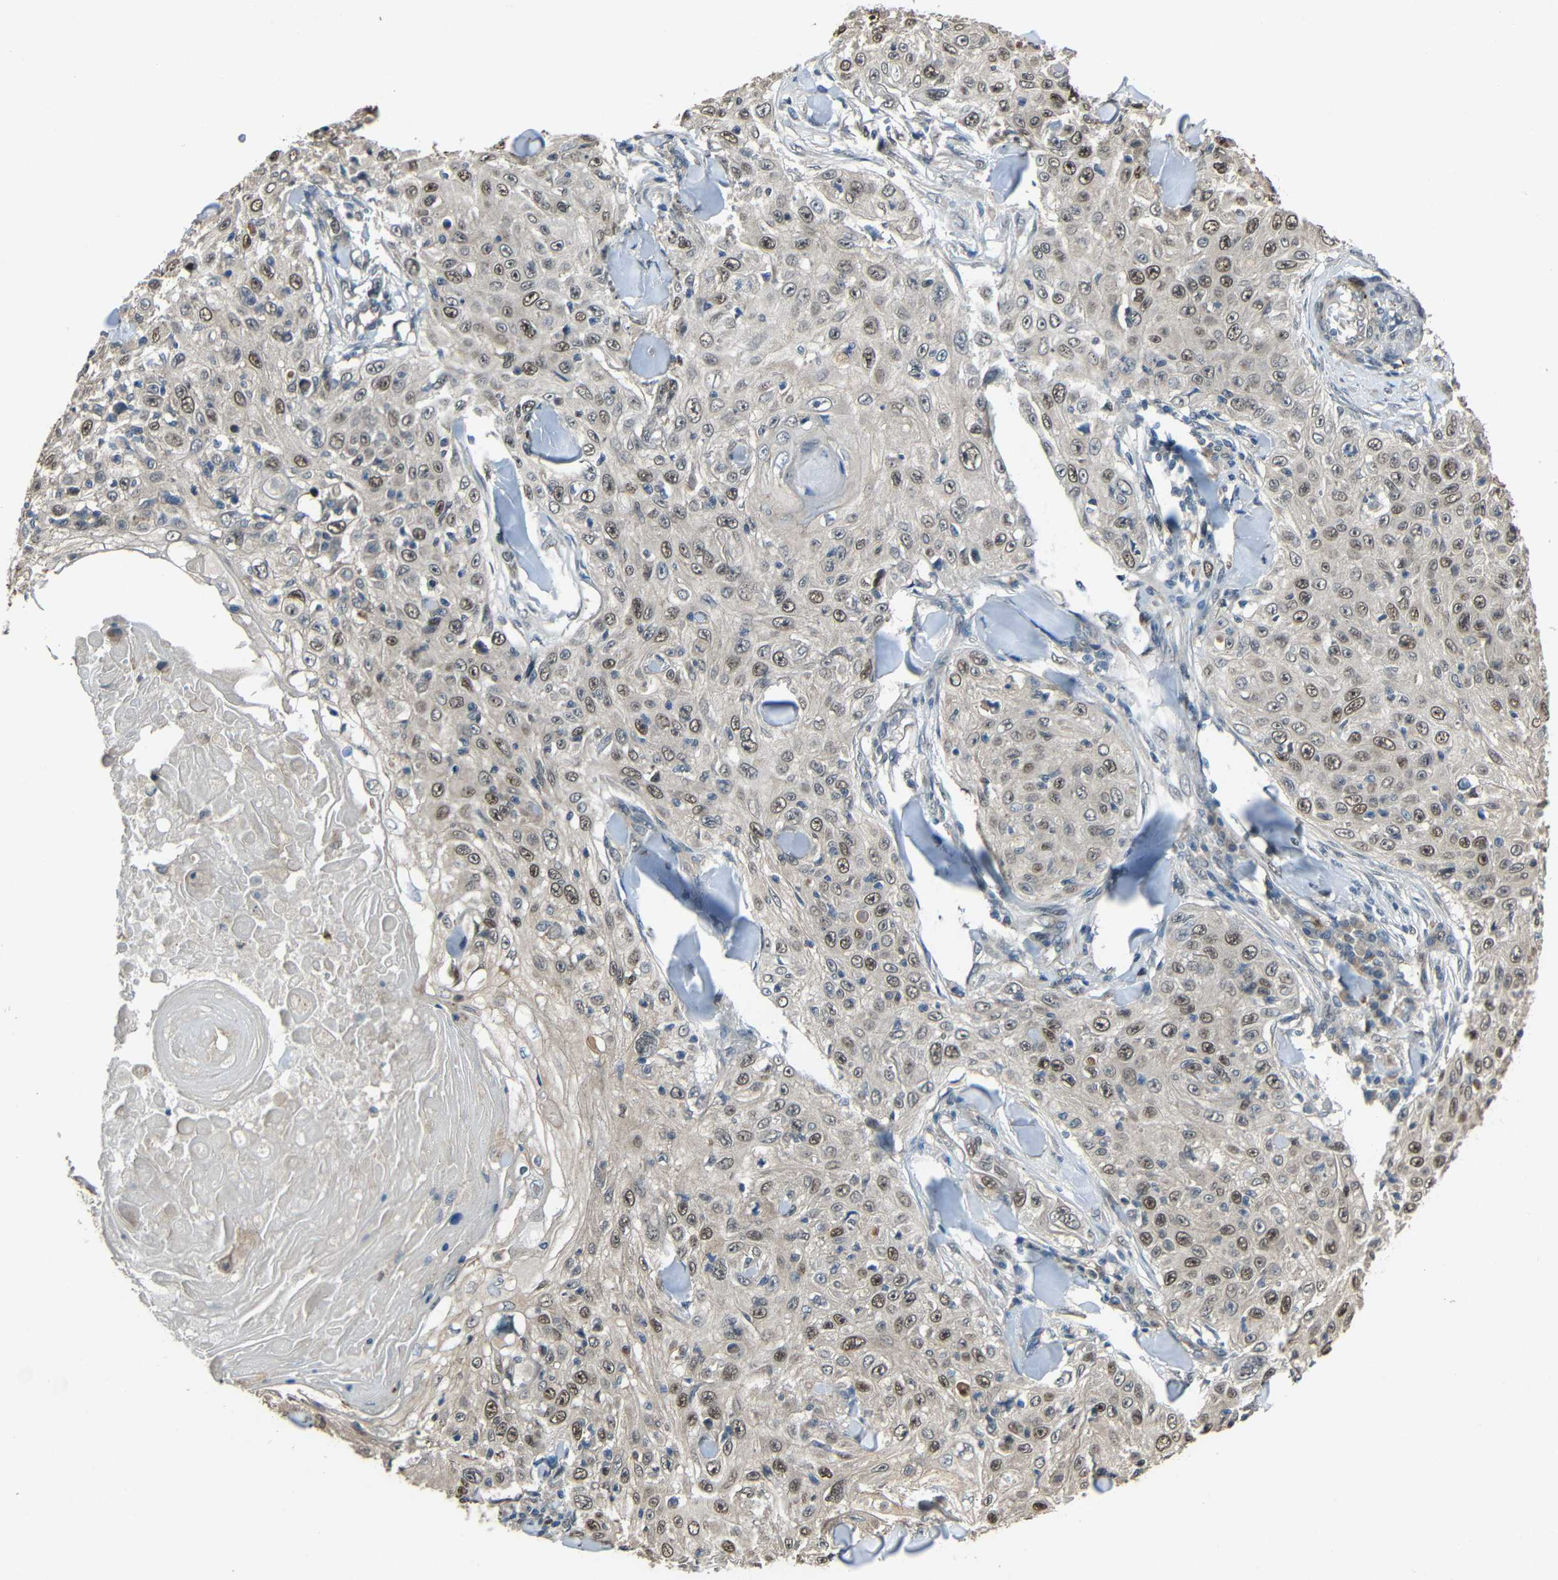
{"staining": {"intensity": "moderate", "quantity": ">75%", "location": "nuclear"}, "tissue": "skin cancer", "cell_type": "Tumor cells", "image_type": "cancer", "snomed": [{"axis": "morphology", "description": "Squamous cell carcinoma, NOS"}, {"axis": "topography", "description": "Skin"}], "caption": "Skin squamous cell carcinoma stained with a brown dye reveals moderate nuclear positive positivity in about >75% of tumor cells.", "gene": "STBD1", "patient": {"sex": "male", "age": 86}}